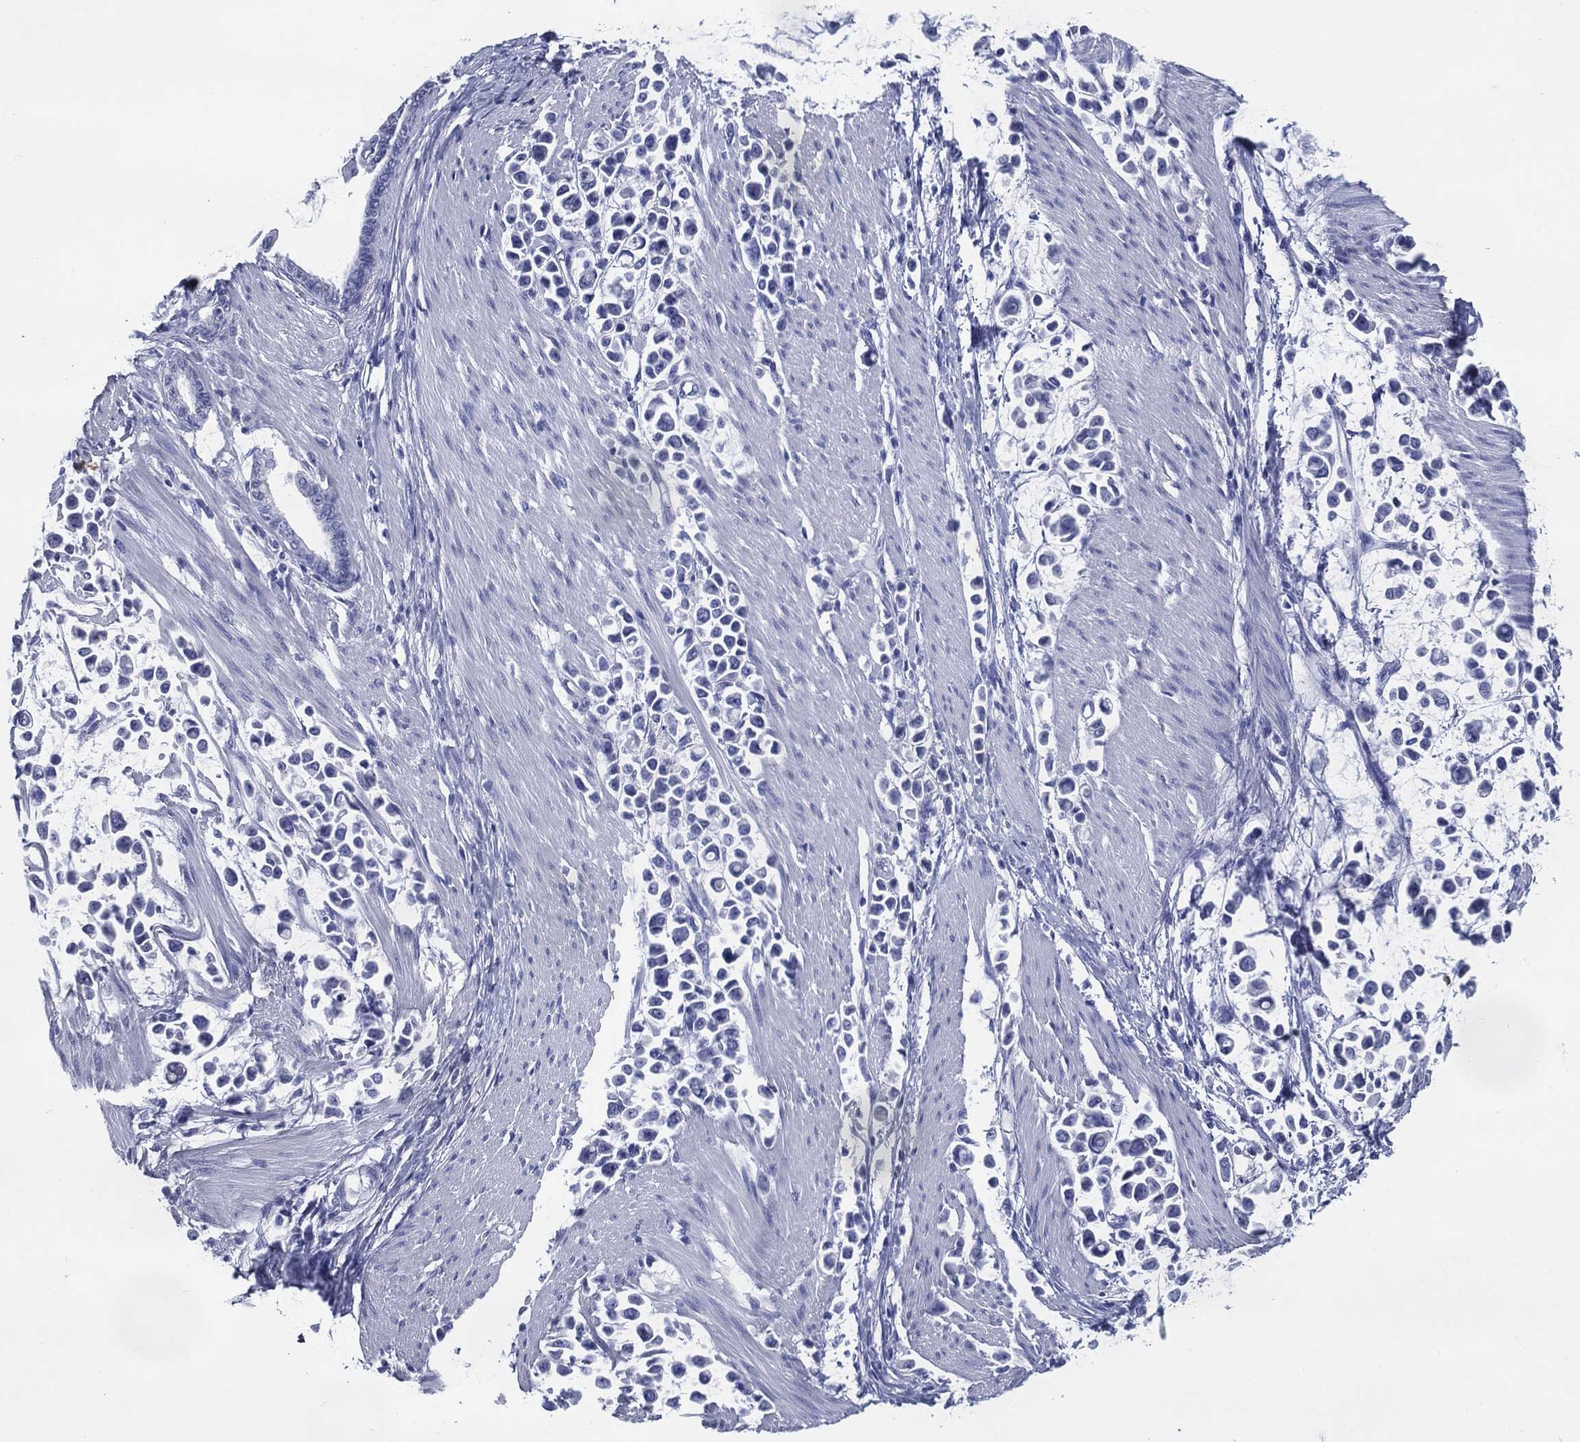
{"staining": {"intensity": "negative", "quantity": "none", "location": "none"}, "tissue": "stomach cancer", "cell_type": "Tumor cells", "image_type": "cancer", "snomed": [{"axis": "morphology", "description": "Adenocarcinoma, NOS"}, {"axis": "topography", "description": "Stomach"}], "caption": "Immunohistochemistry (IHC) histopathology image of neoplastic tissue: adenocarcinoma (stomach) stained with DAB reveals no significant protein positivity in tumor cells. The staining is performed using DAB brown chromogen with nuclei counter-stained in using hematoxylin.", "gene": "ACE2", "patient": {"sex": "male", "age": 82}}